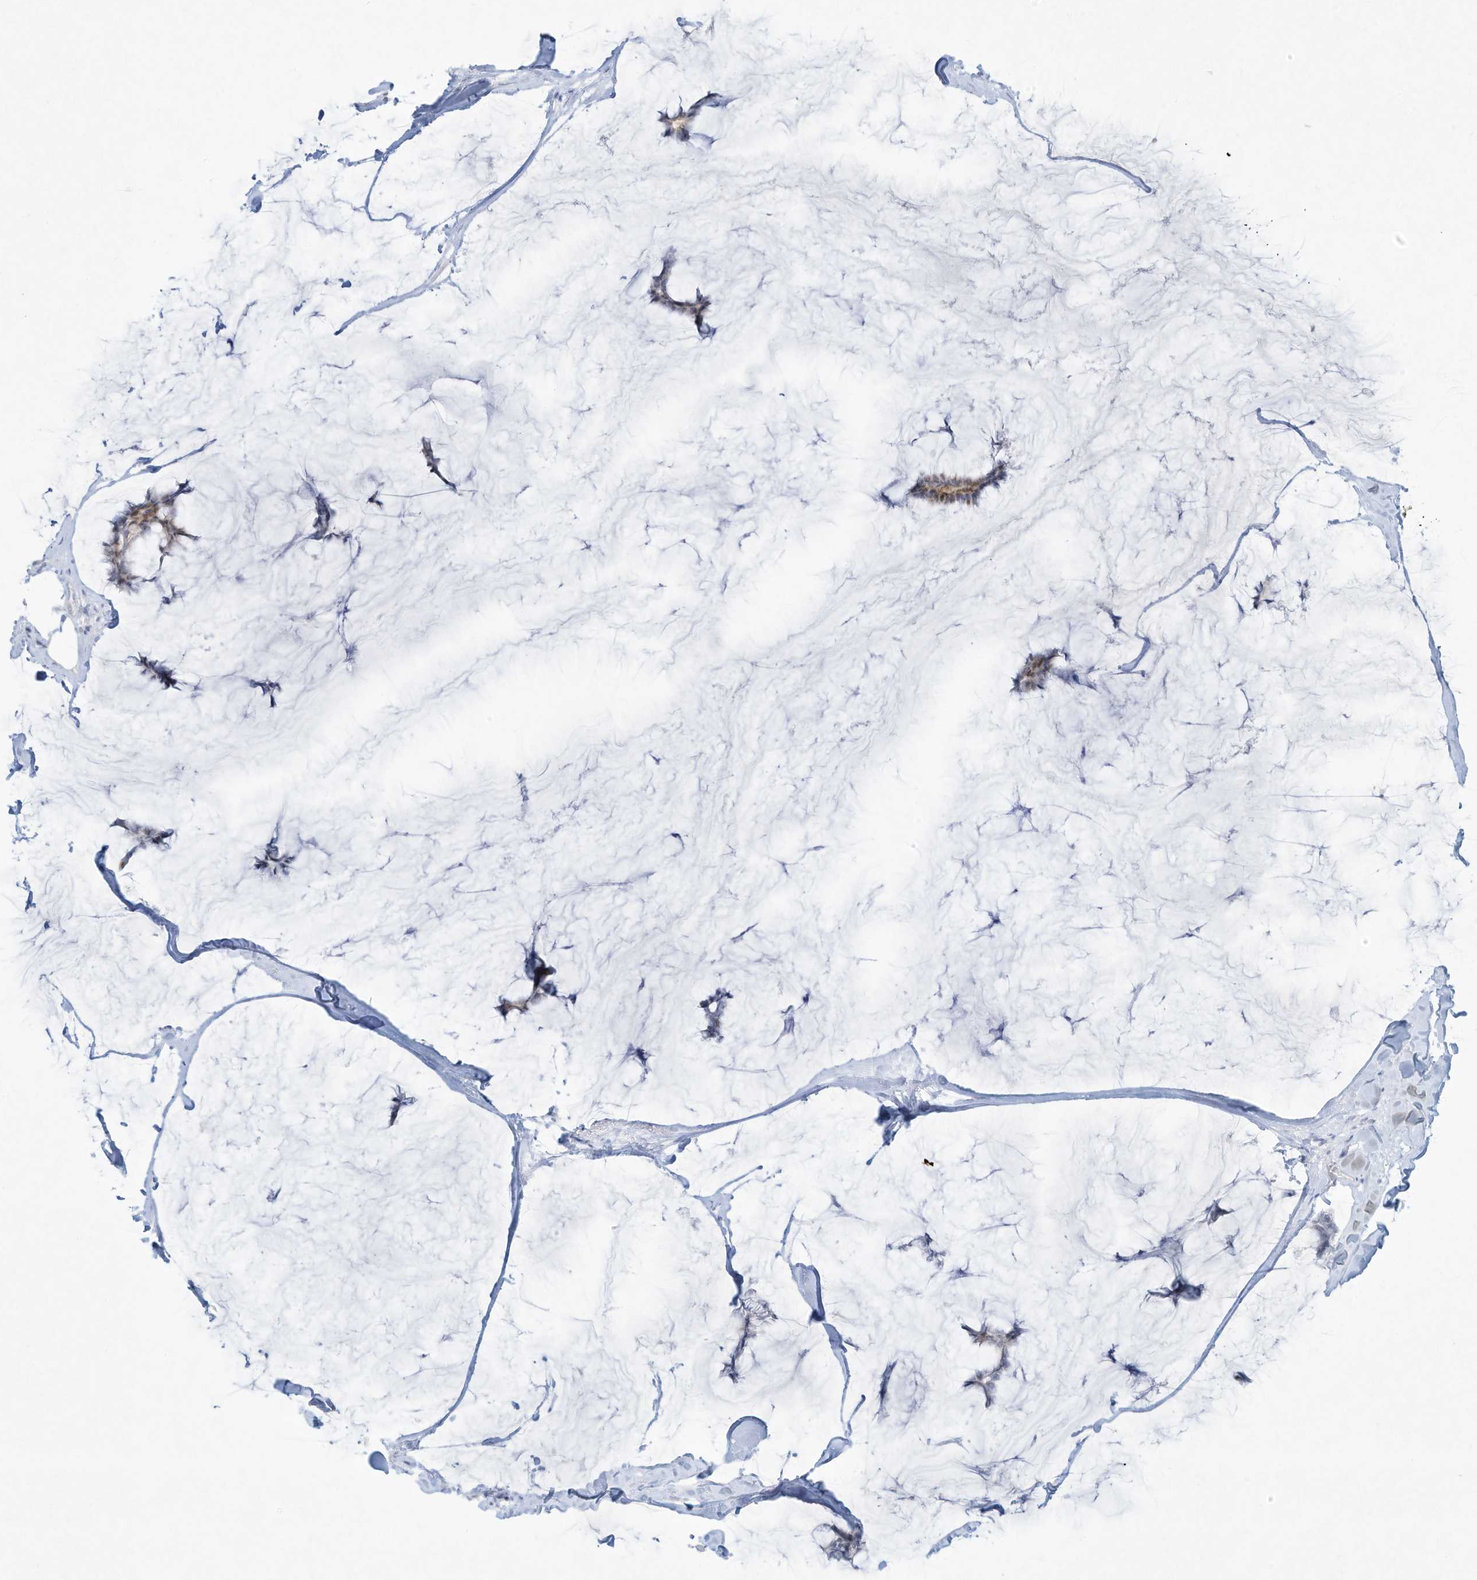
{"staining": {"intensity": "moderate", "quantity": "<25%", "location": "cytoplasmic/membranous"}, "tissue": "breast cancer", "cell_type": "Tumor cells", "image_type": "cancer", "snomed": [{"axis": "morphology", "description": "Duct carcinoma"}, {"axis": "topography", "description": "Breast"}], "caption": "Immunohistochemical staining of intraductal carcinoma (breast) displays low levels of moderate cytoplasmic/membranous protein staining in about <25% of tumor cells.", "gene": "PAX6", "patient": {"sex": "female", "age": 93}}